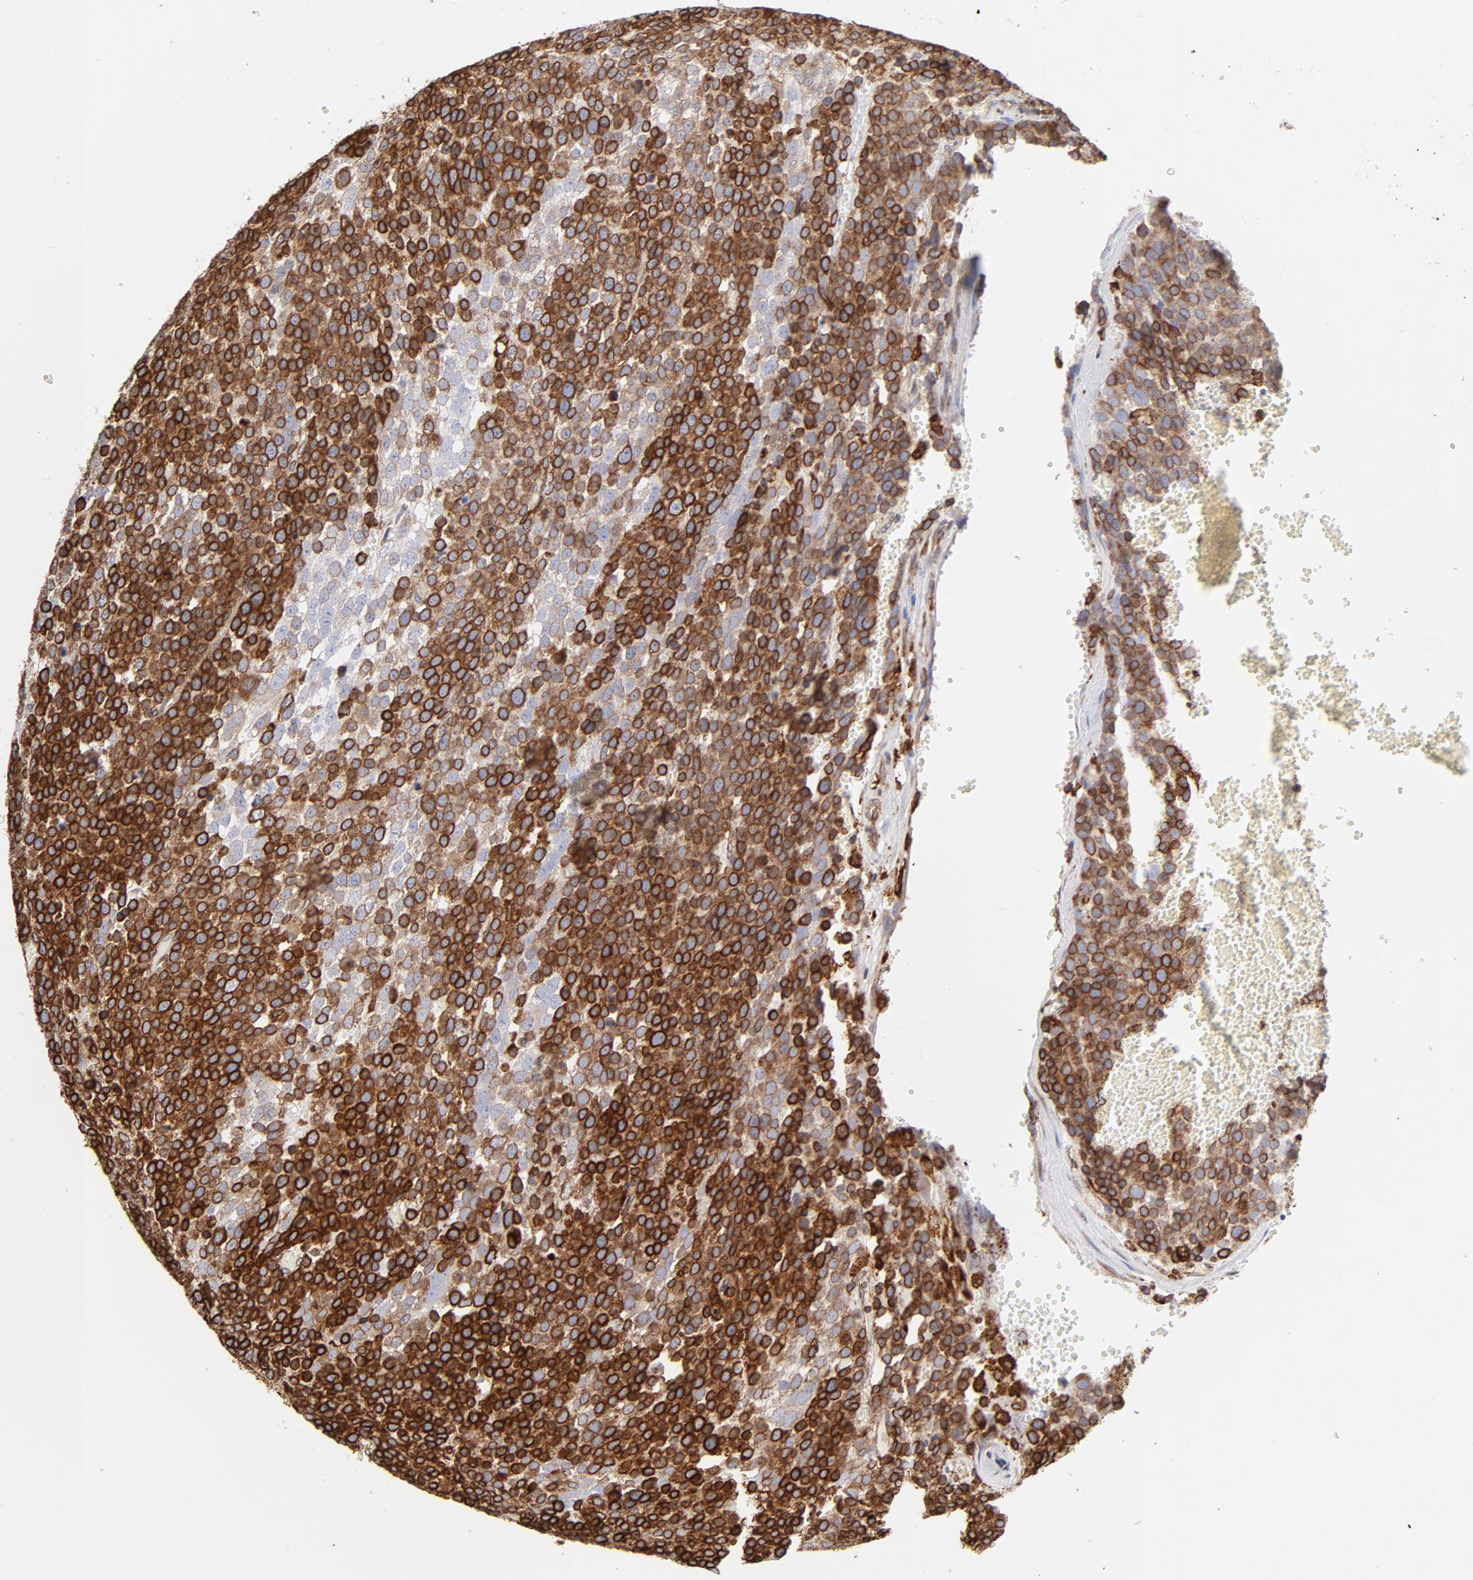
{"staining": {"intensity": "strong", "quantity": ">75%", "location": "cytoplasmic/membranous"}, "tissue": "testis cancer", "cell_type": "Tumor cells", "image_type": "cancer", "snomed": [{"axis": "morphology", "description": "Seminoma, NOS"}, {"axis": "topography", "description": "Testis"}], "caption": "Immunohistochemical staining of human testis cancer reveals high levels of strong cytoplasmic/membranous protein staining in approximately >75% of tumor cells.", "gene": "CANX", "patient": {"sex": "male", "age": 71}}